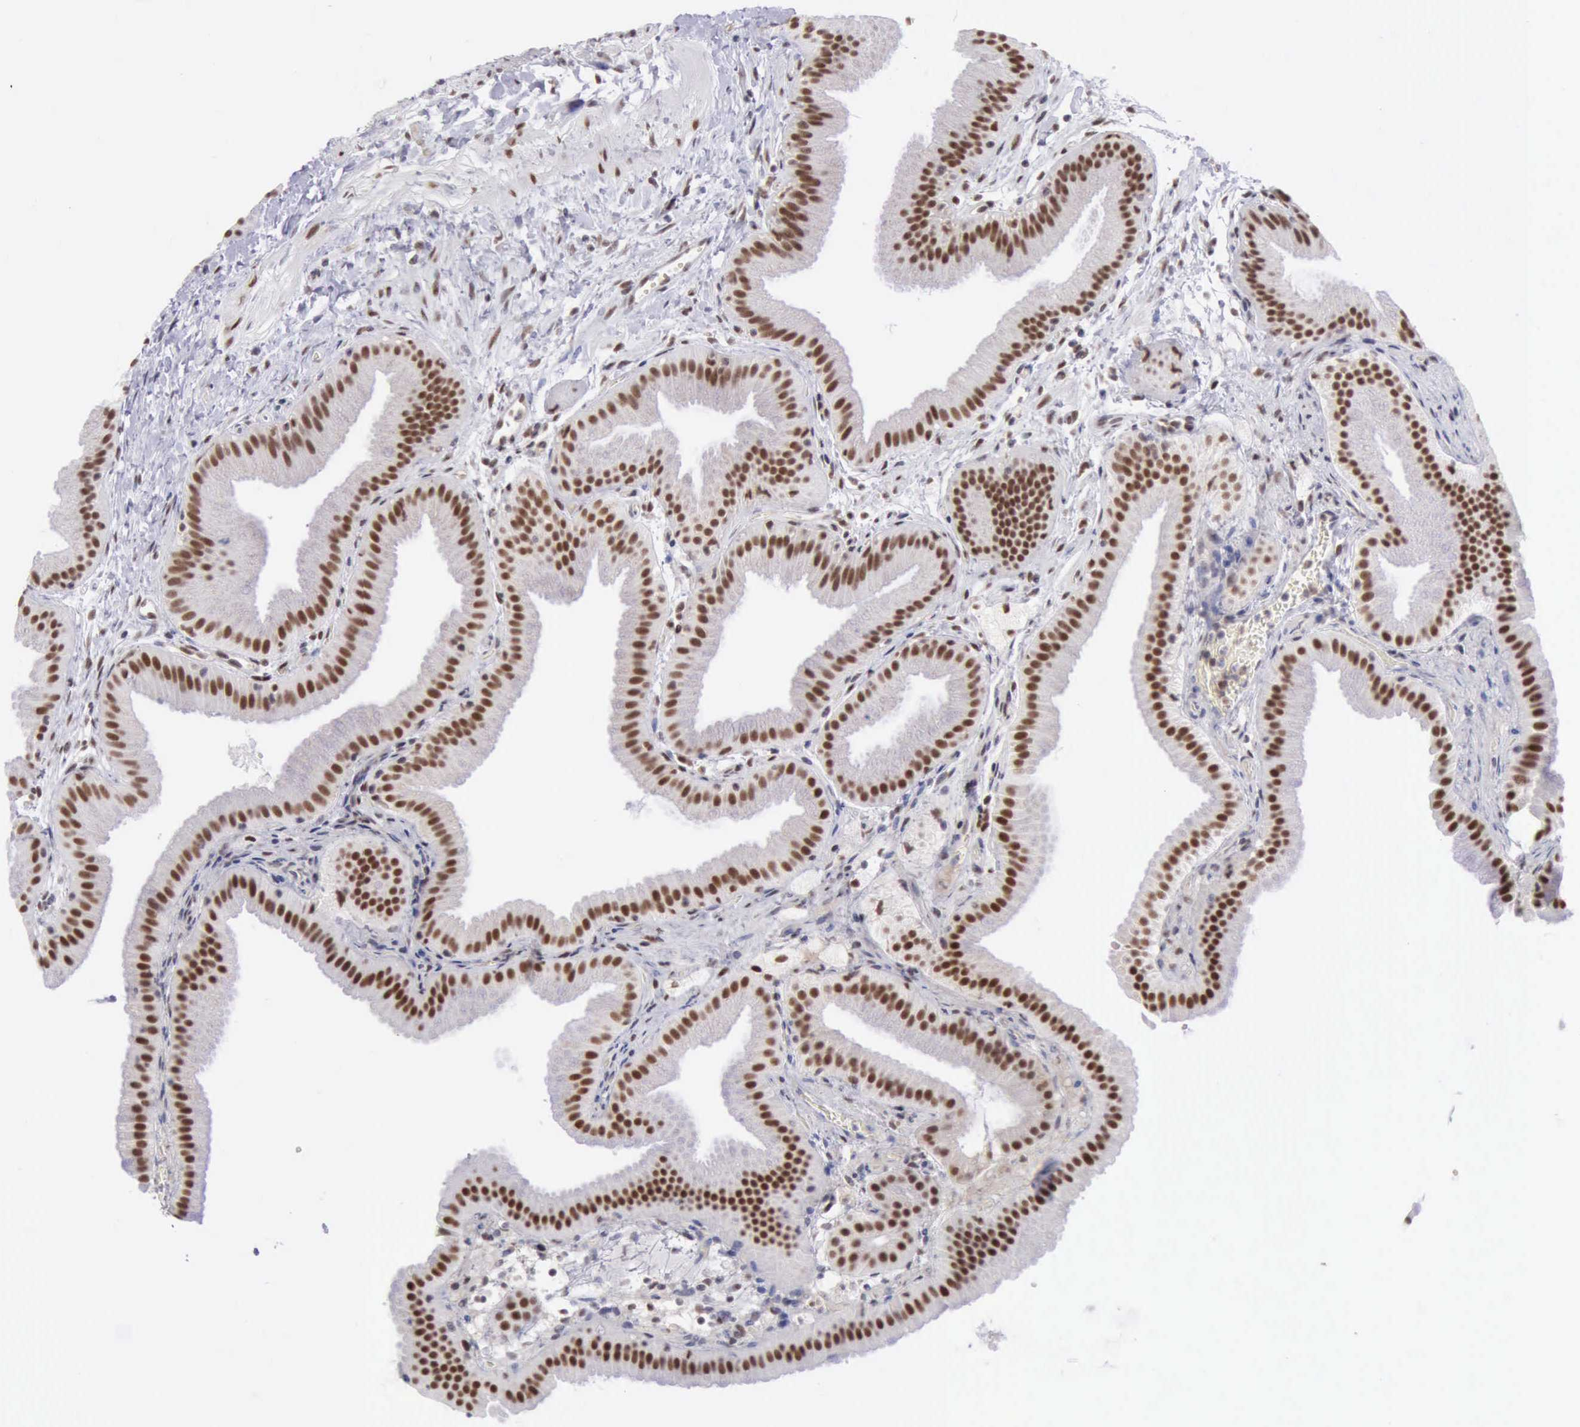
{"staining": {"intensity": "strong", "quantity": ">75%", "location": "nuclear"}, "tissue": "gallbladder", "cell_type": "Glandular cells", "image_type": "normal", "snomed": [{"axis": "morphology", "description": "Normal tissue, NOS"}, {"axis": "topography", "description": "Gallbladder"}], "caption": "Brown immunohistochemical staining in normal human gallbladder shows strong nuclear expression in about >75% of glandular cells. (DAB (3,3'-diaminobenzidine) = brown stain, brightfield microscopy at high magnification).", "gene": "ERCC4", "patient": {"sex": "female", "age": 63}}